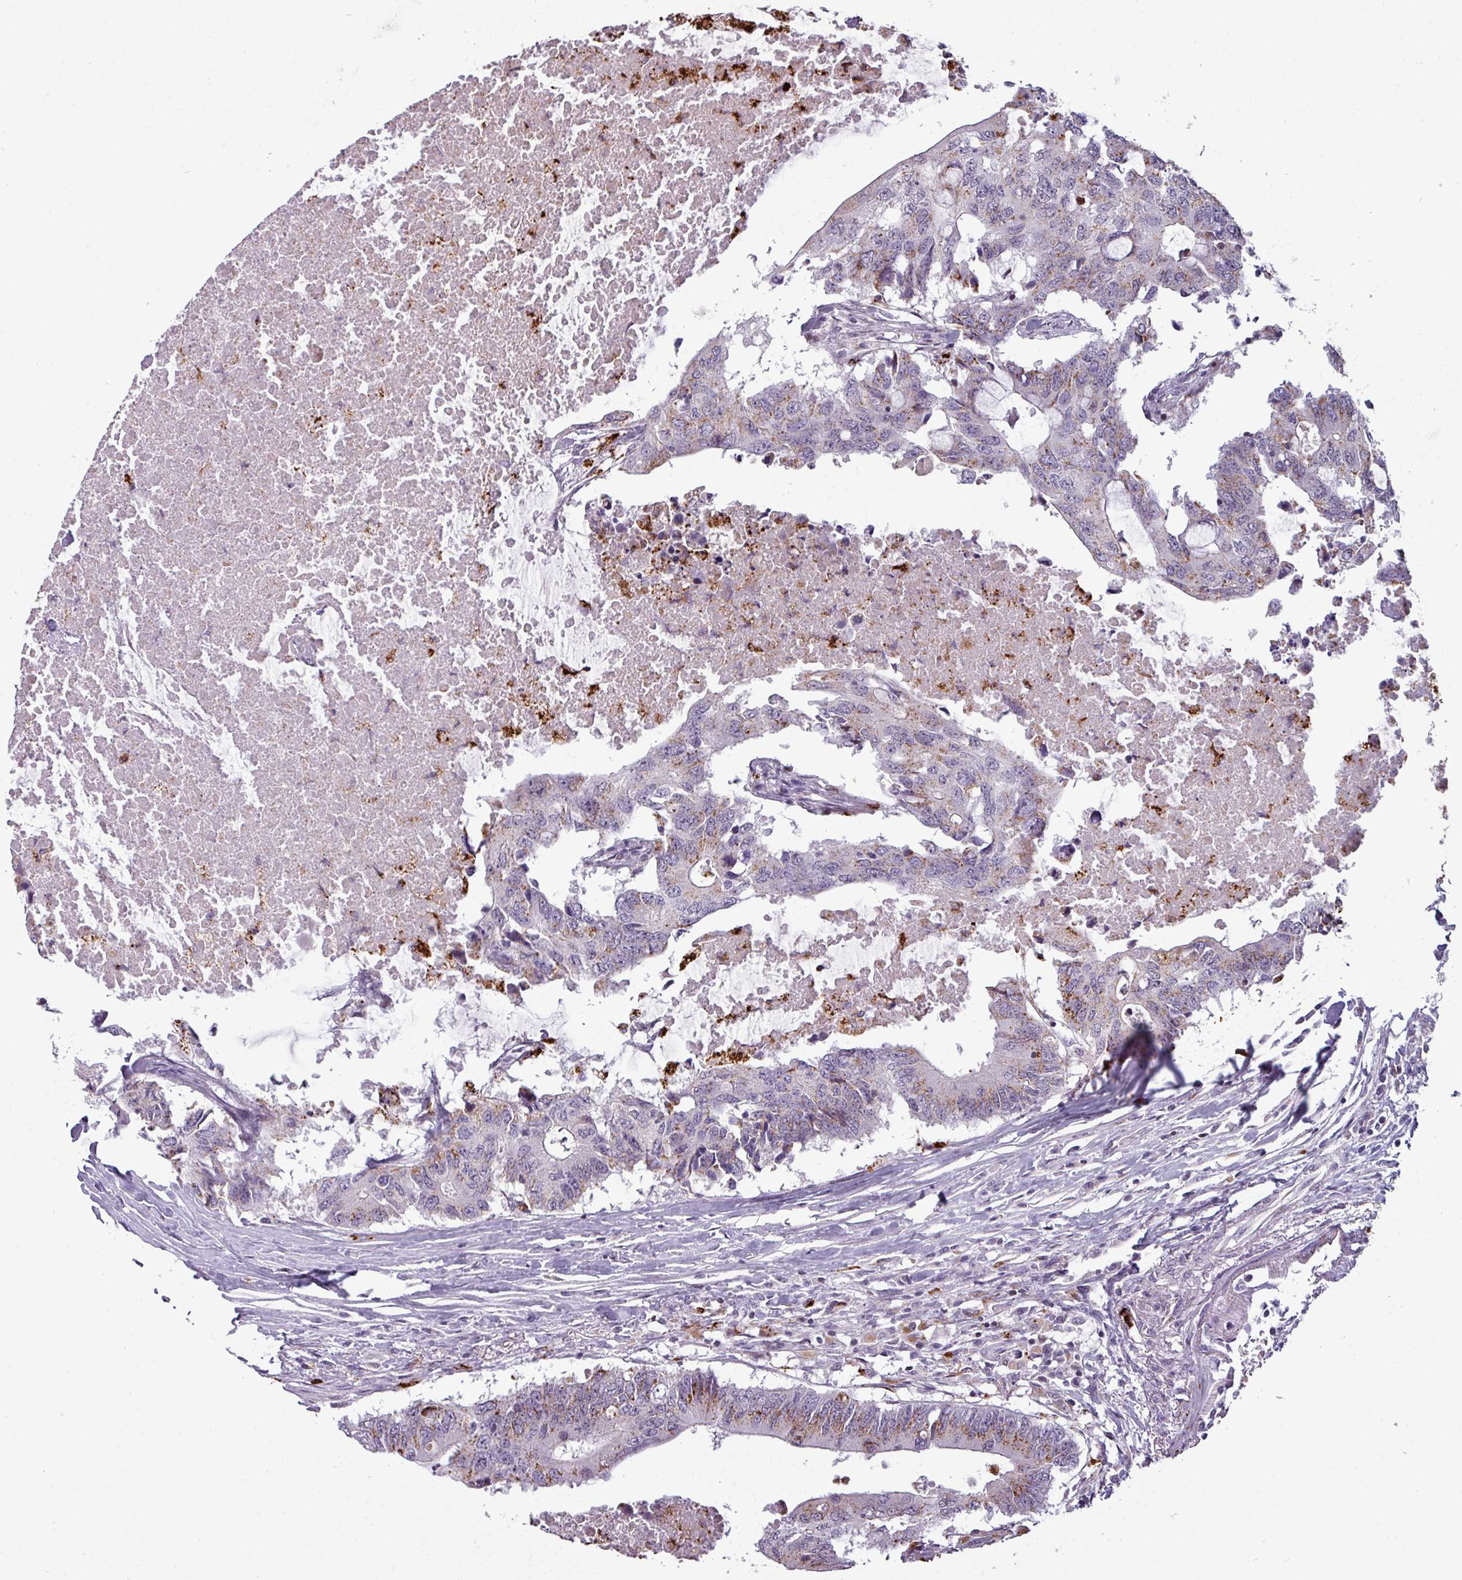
{"staining": {"intensity": "weak", "quantity": "<25%", "location": "cytoplasmic/membranous"}, "tissue": "colorectal cancer", "cell_type": "Tumor cells", "image_type": "cancer", "snomed": [{"axis": "morphology", "description": "Adenocarcinoma, NOS"}, {"axis": "topography", "description": "Colon"}], "caption": "DAB immunohistochemical staining of human colorectal adenocarcinoma demonstrates no significant expression in tumor cells.", "gene": "TMEFF1", "patient": {"sex": "male", "age": 71}}